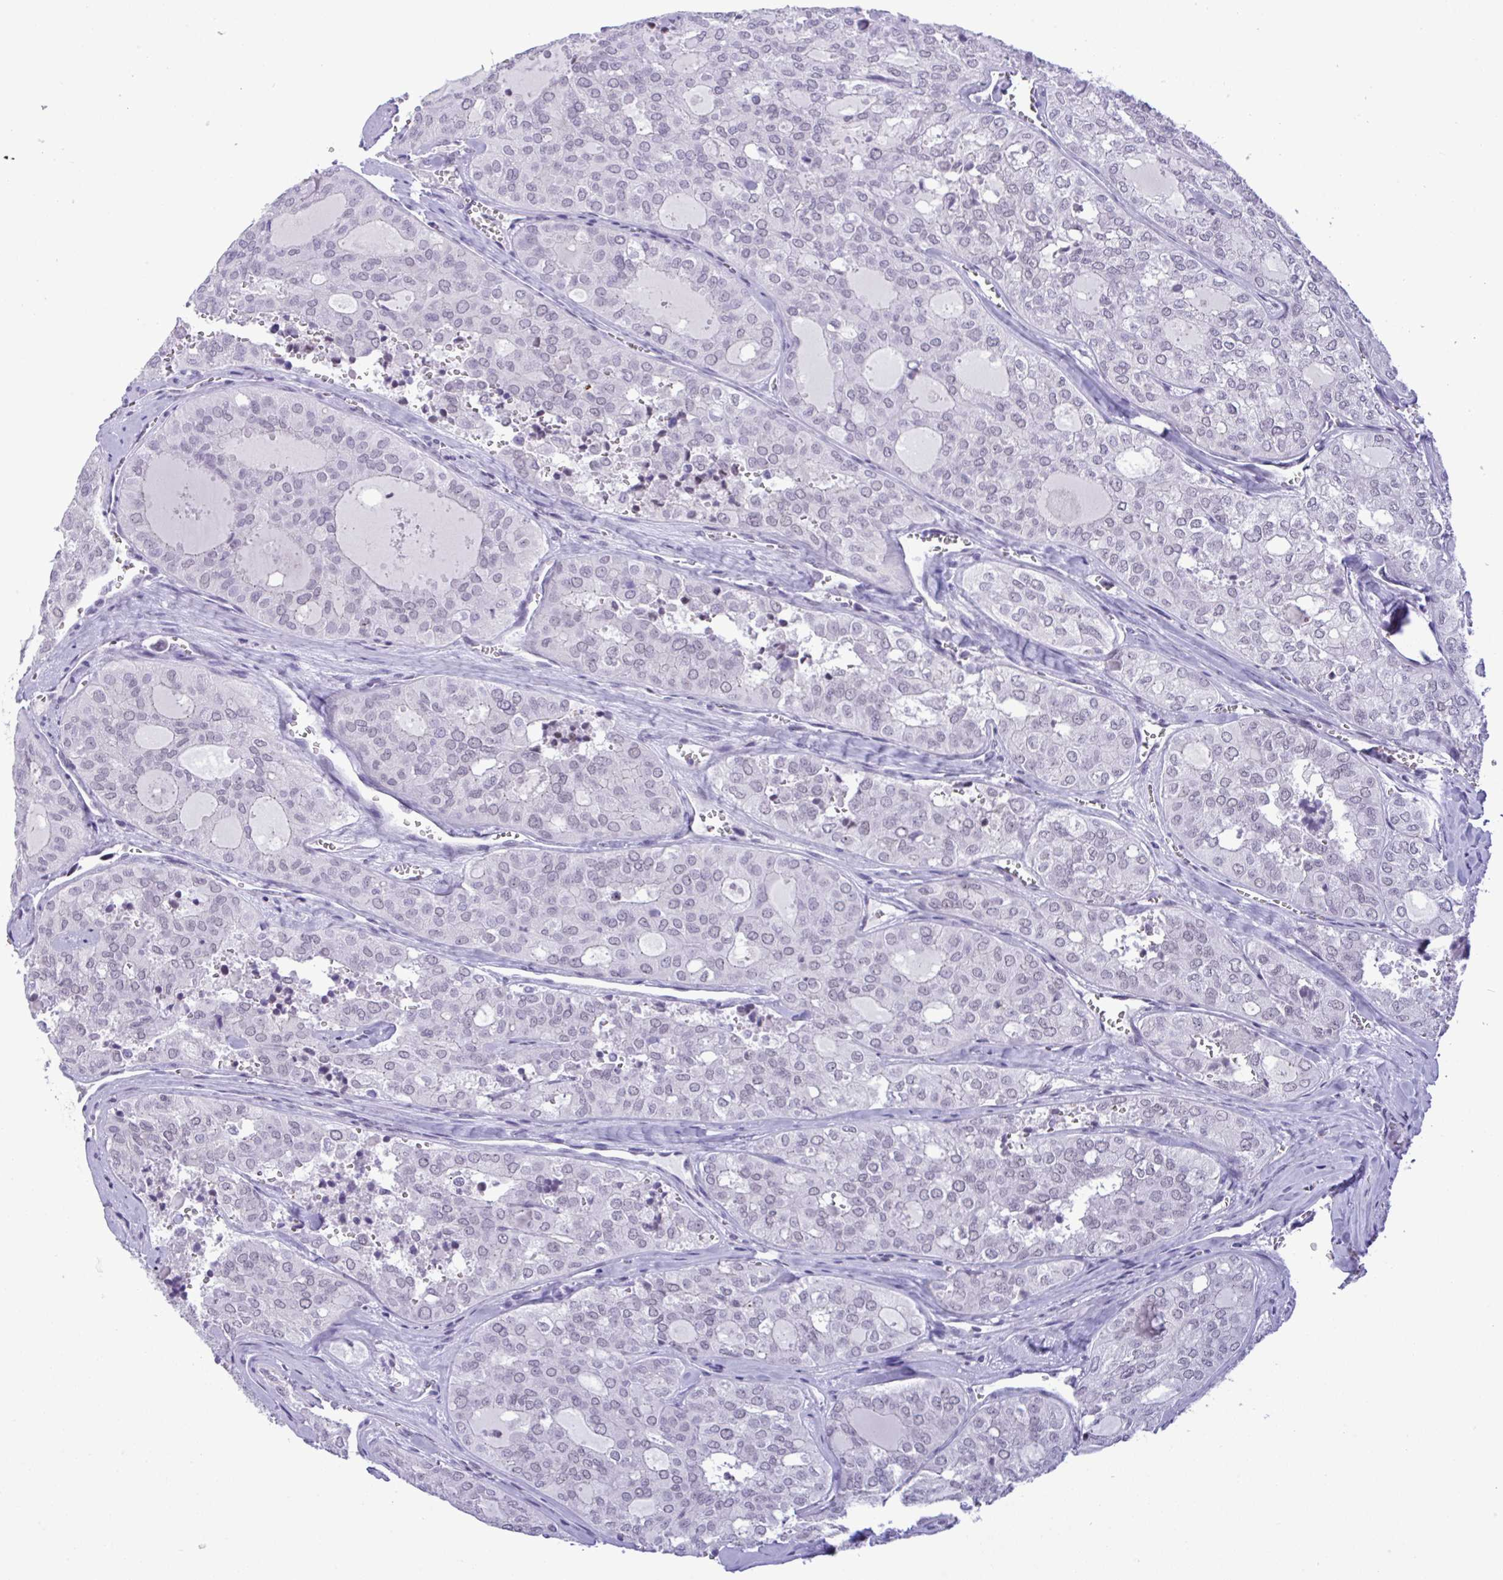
{"staining": {"intensity": "negative", "quantity": "none", "location": "none"}, "tissue": "thyroid cancer", "cell_type": "Tumor cells", "image_type": "cancer", "snomed": [{"axis": "morphology", "description": "Follicular adenoma carcinoma, NOS"}, {"axis": "topography", "description": "Thyroid gland"}], "caption": "Tumor cells are negative for brown protein staining in thyroid cancer. (IHC, brightfield microscopy, high magnification).", "gene": "YBX2", "patient": {"sex": "male", "age": 75}}